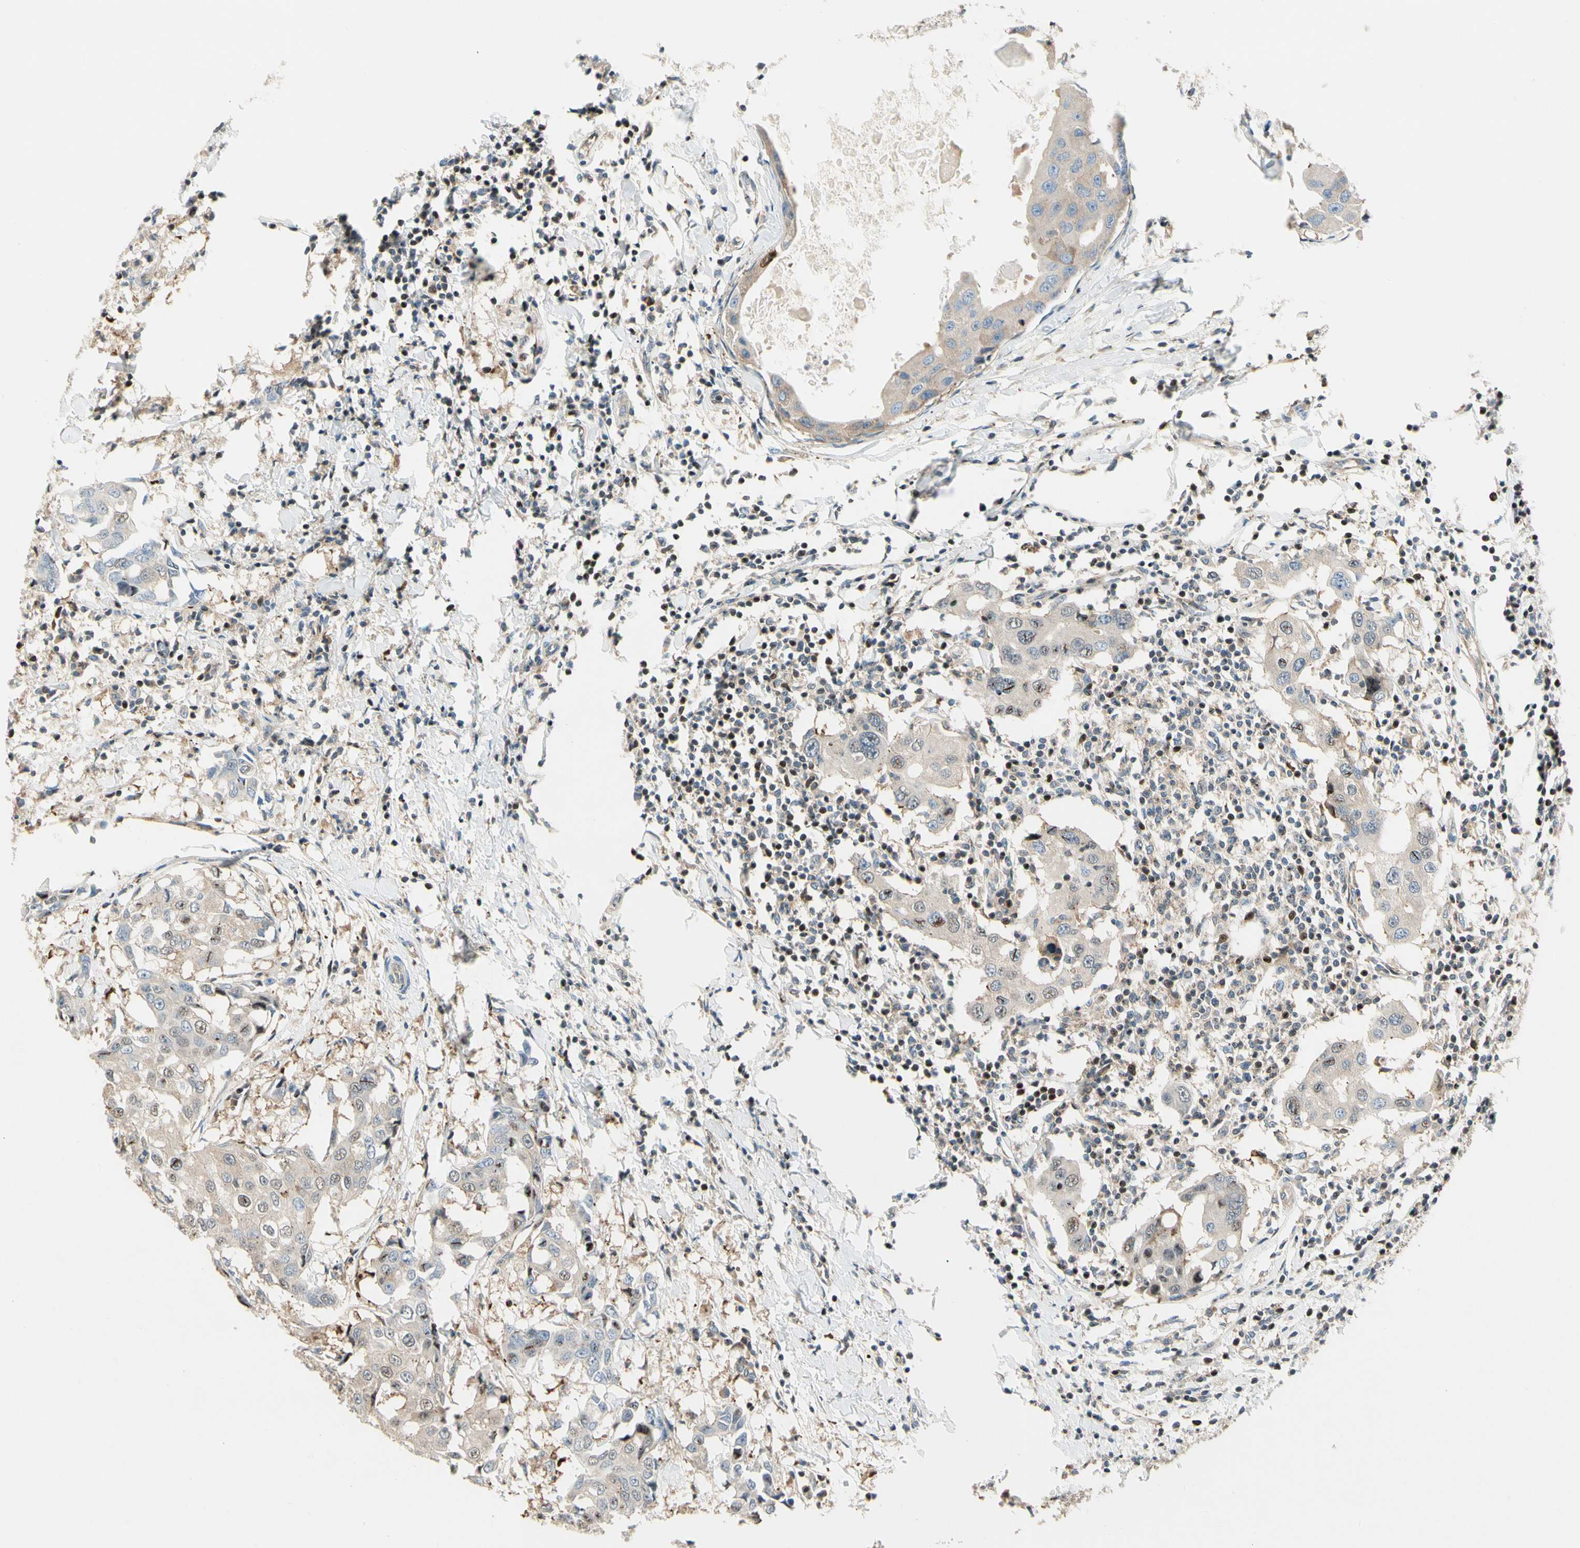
{"staining": {"intensity": "weak", "quantity": "25%-75%", "location": "cytoplasmic/membranous,nuclear"}, "tissue": "breast cancer", "cell_type": "Tumor cells", "image_type": "cancer", "snomed": [{"axis": "morphology", "description": "Duct carcinoma"}, {"axis": "topography", "description": "Breast"}], "caption": "Protein staining exhibits weak cytoplasmic/membranous and nuclear staining in about 25%-75% of tumor cells in breast cancer (intraductal carcinoma).", "gene": "CDH6", "patient": {"sex": "female", "age": 27}}